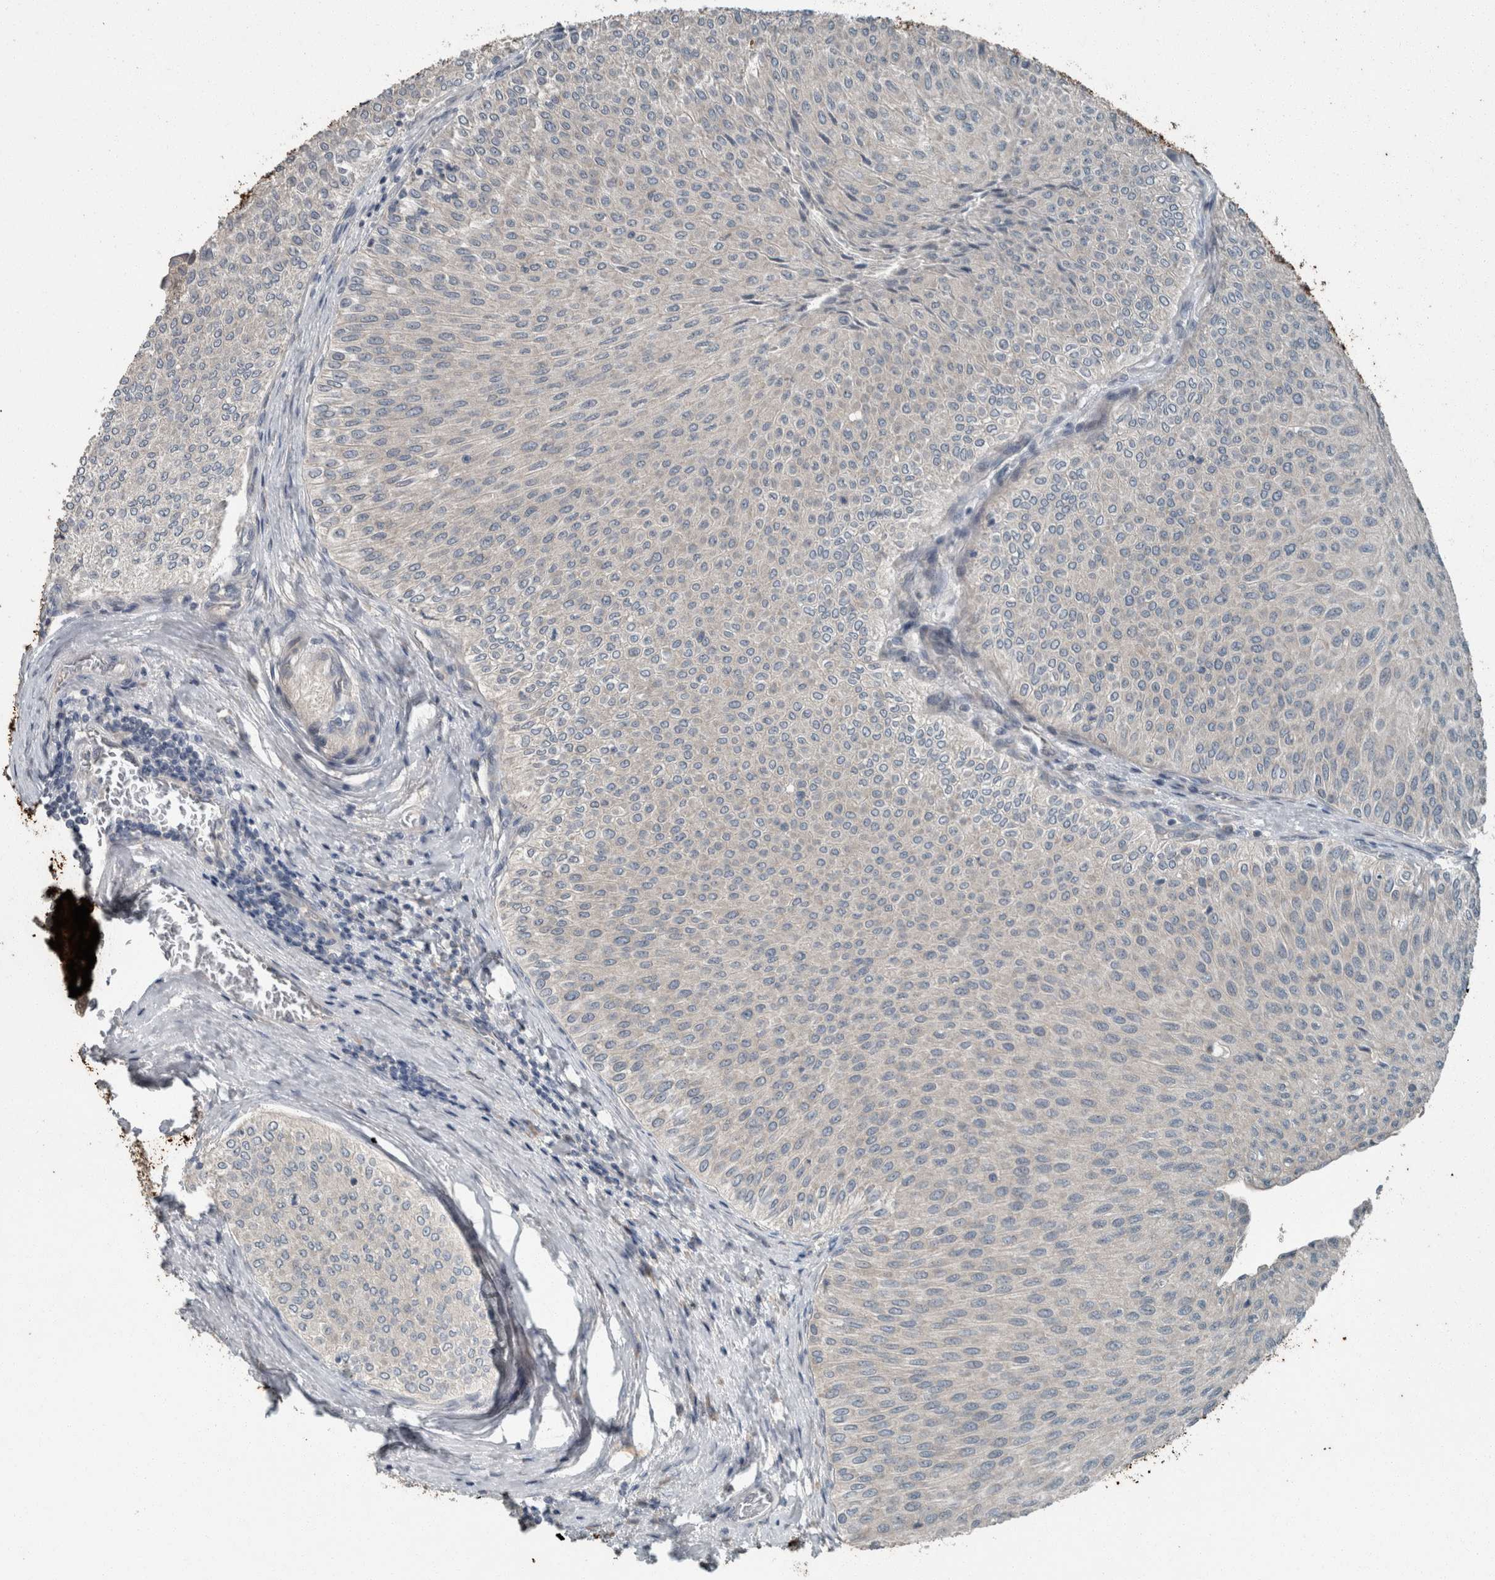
{"staining": {"intensity": "negative", "quantity": "none", "location": "none"}, "tissue": "urothelial cancer", "cell_type": "Tumor cells", "image_type": "cancer", "snomed": [{"axis": "morphology", "description": "Urothelial carcinoma, Low grade"}, {"axis": "topography", "description": "Urinary bladder"}], "caption": "The immunohistochemistry histopathology image has no significant staining in tumor cells of low-grade urothelial carcinoma tissue.", "gene": "KNTC1", "patient": {"sex": "male", "age": 78}}